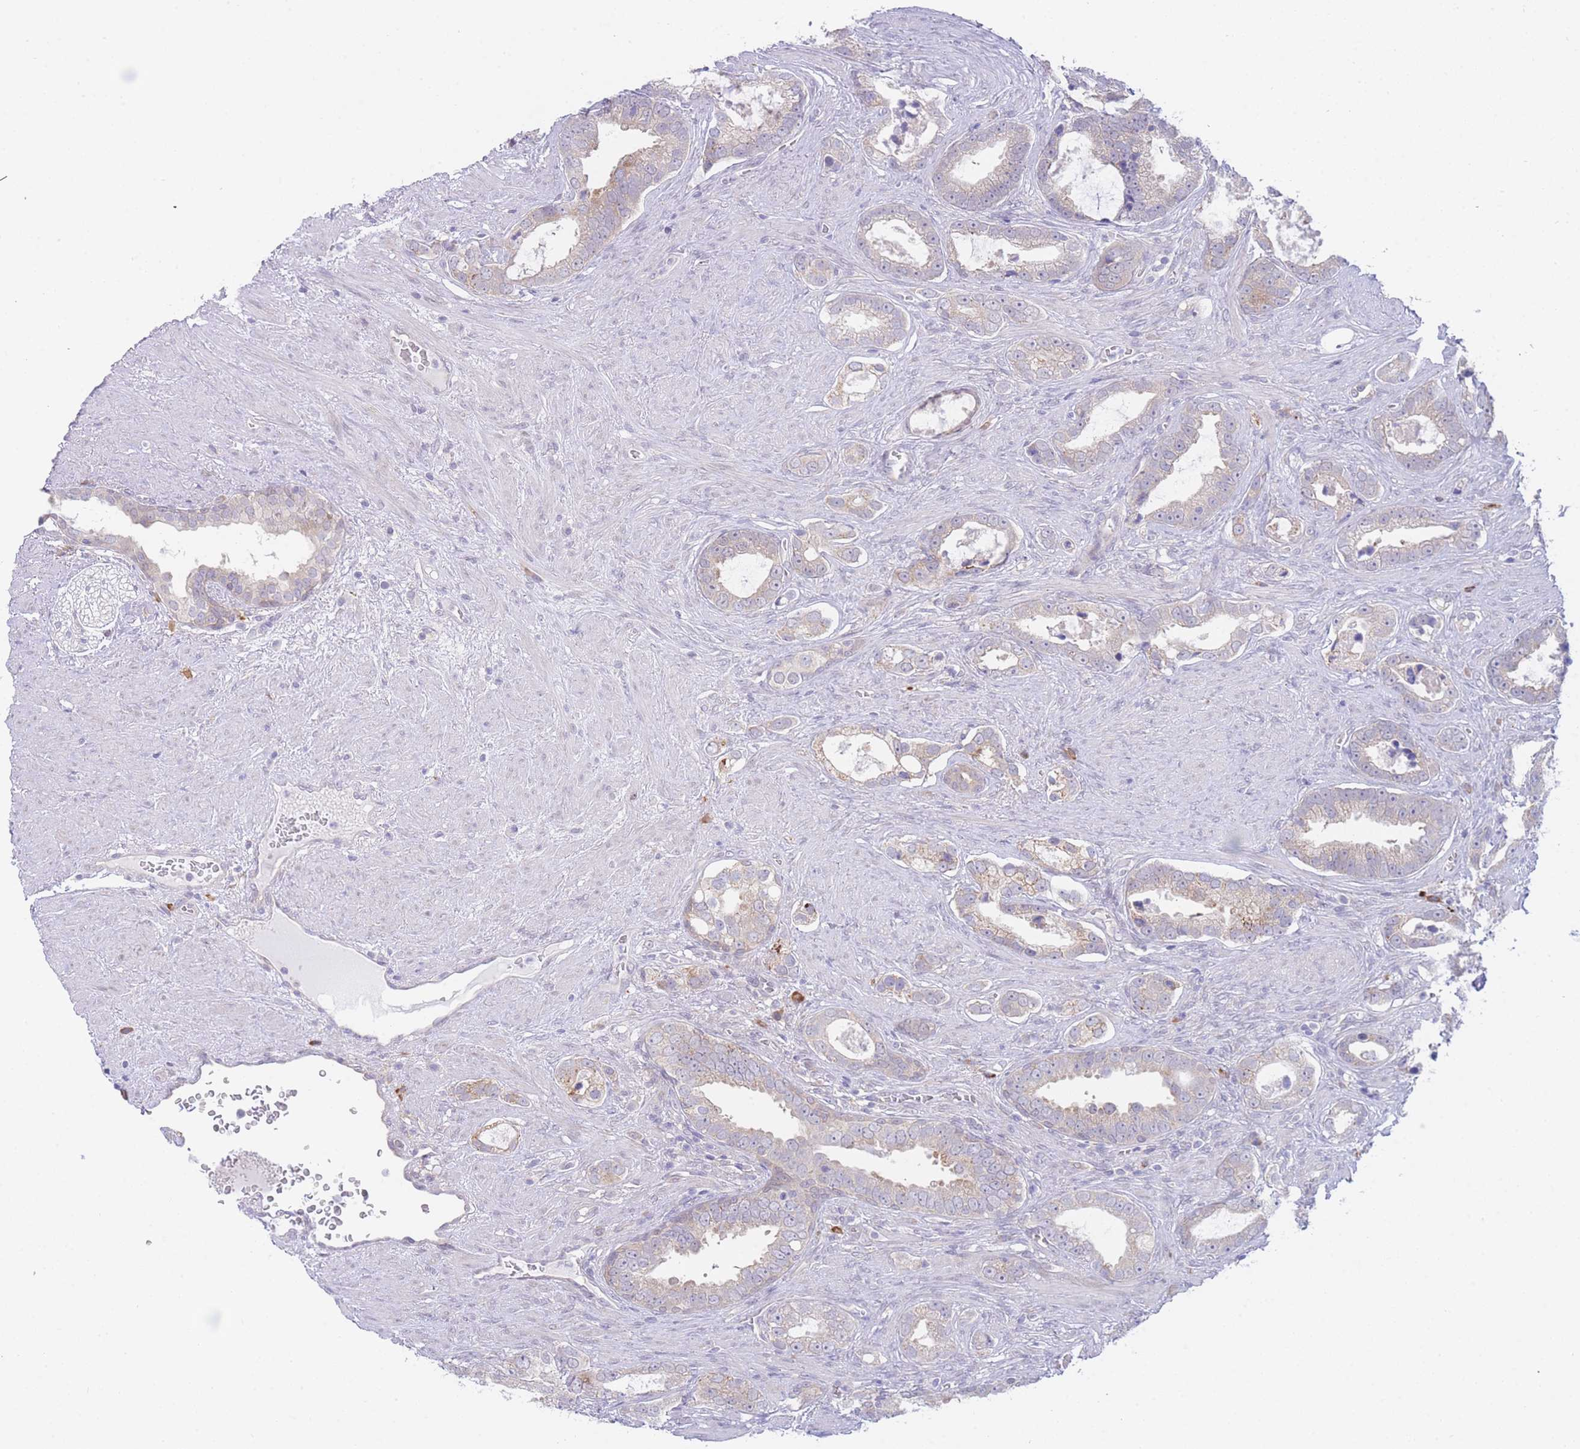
{"staining": {"intensity": "negative", "quantity": "none", "location": "none"}, "tissue": "prostate cancer", "cell_type": "Tumor cells", "image_type": "cancer", "snomed": [{"axis": "morphology", "description": "Adenocarcinoma, High grade"}, {"axis": "topography", "description": "Prostate"}], "caption": "Immunohistochemical staining of human prostate cancer (adenocarcinoma (high-grade)) reveals no significant expression in tumor cells.", "gene": "ZNF510", "patient": {"sex": "male", "age": 67}}